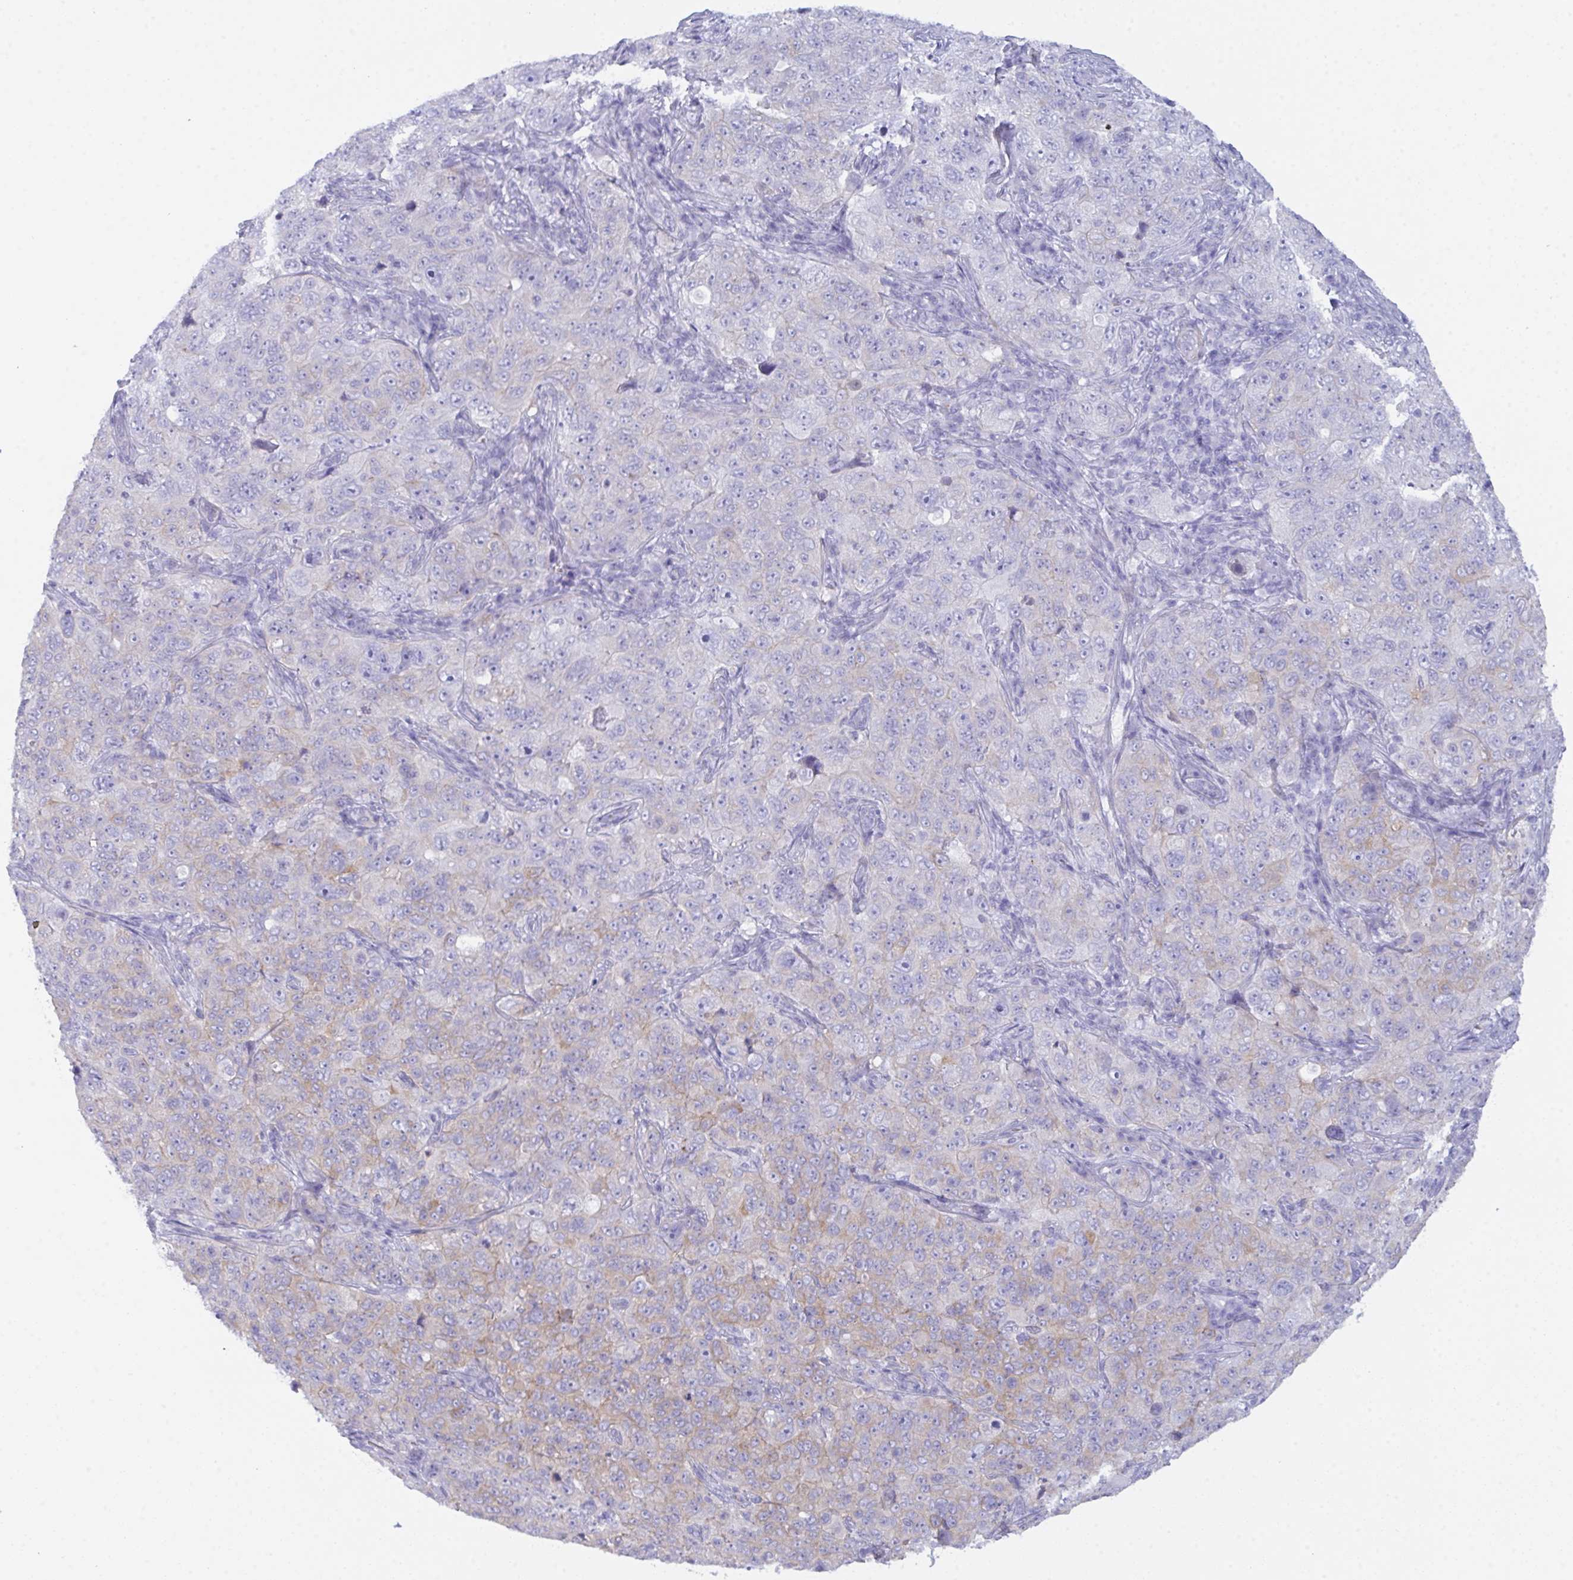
{"staining": {"intensity": "weak", "quantity": "<25%", "location": "cytoplasmic/membranous"}, "tissue": "pancreatic cancer", "cell_type": "Tumor cells", "image_type": "cancer", "snomed": [{"axis": "morphology", "description": "Adenocarcinoma, NOS"}, {"axis": "topography", "description": "Pancreas"}], "caption": "DAB (3,3'-diaminobenzidine) immunohistochemical staining of human pancreatic adenocarcinoma demonstrates no significant positivity in tumor cells.", "gene": "CEP170B", "patient": {"sex": "male", "age": 68}}